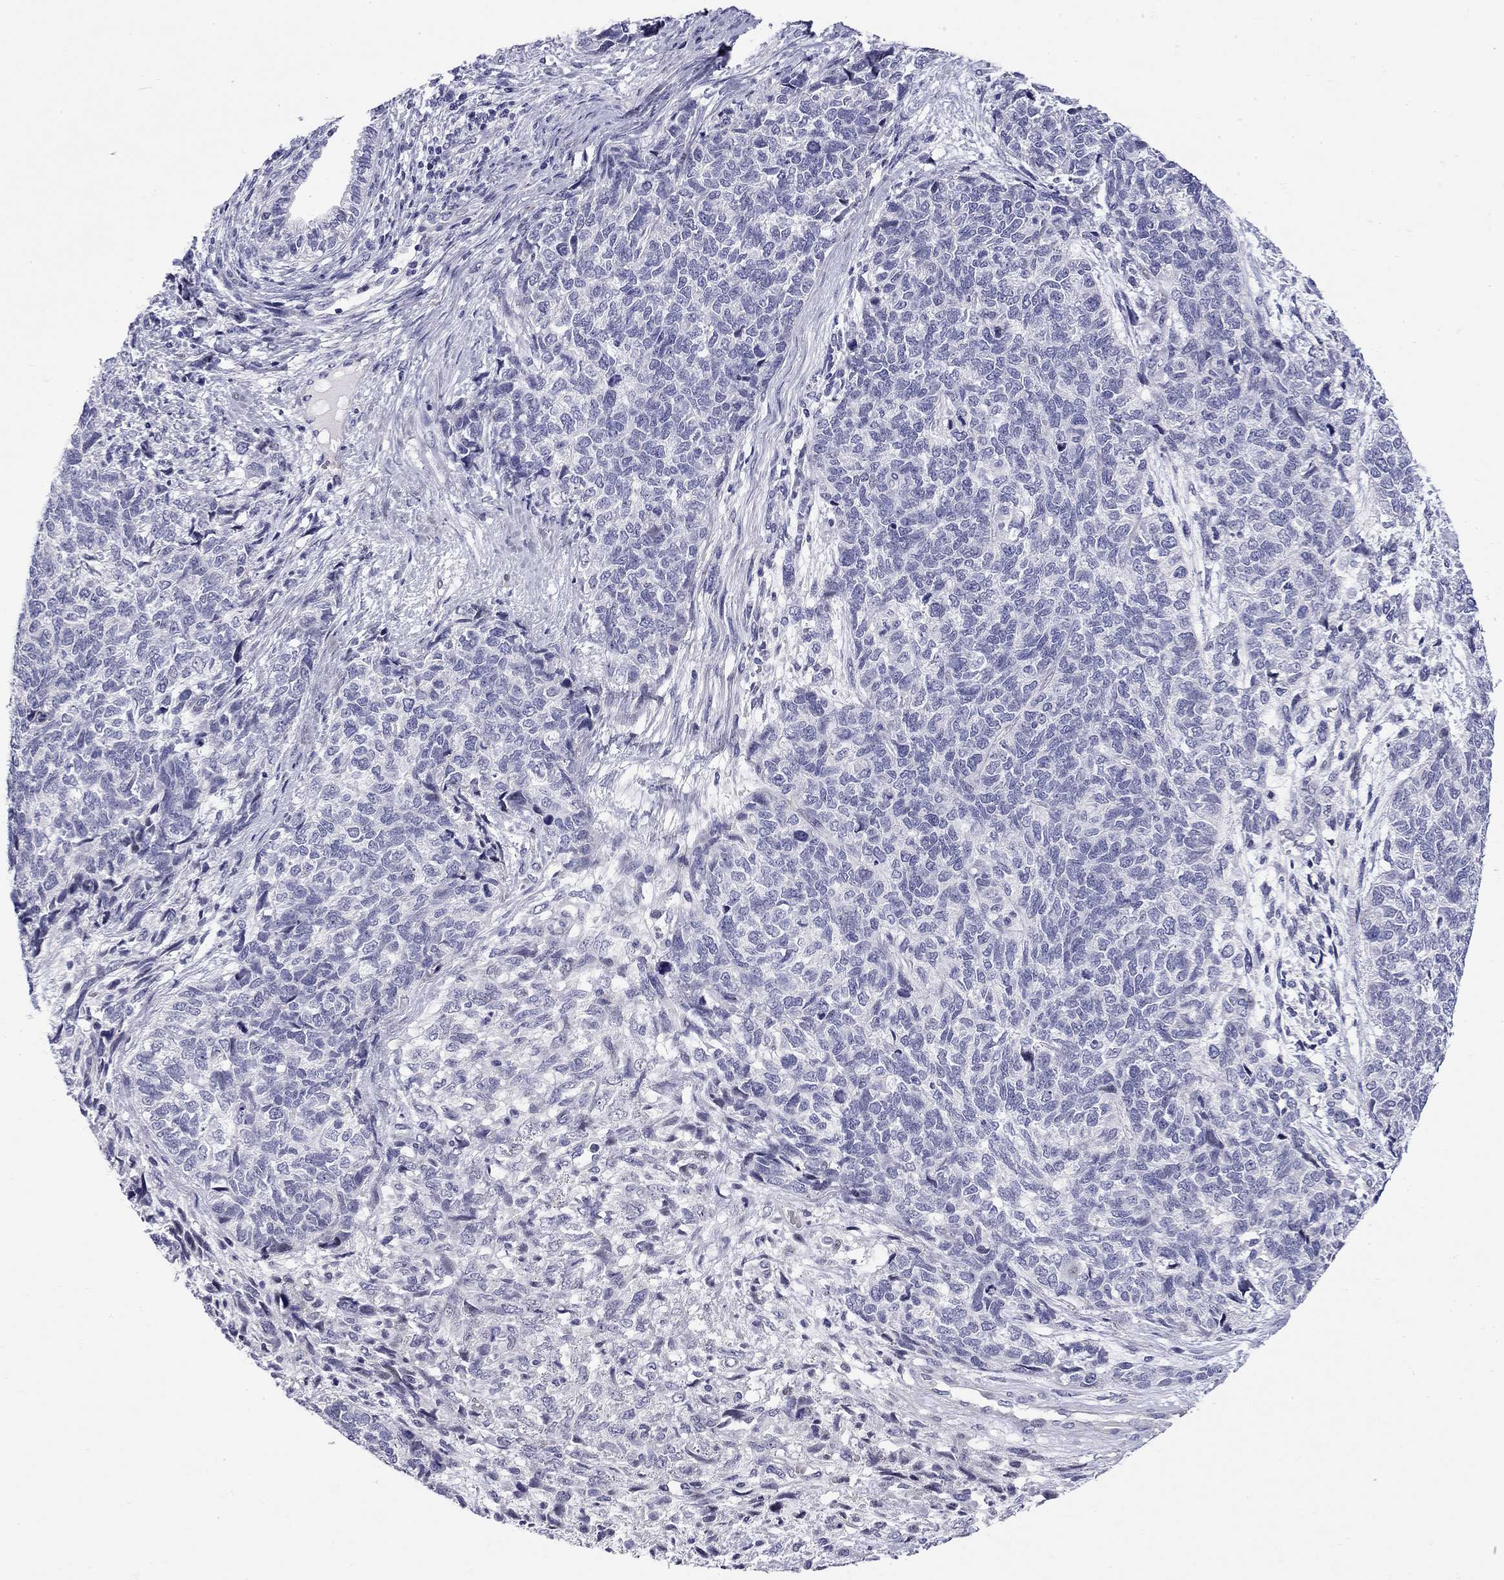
{"staining": {"intensity": "negative", "quantity": "none", "location": "none"}, "tissue": "cervical cancer", "cell_type": "Tumor cells", "image_type": "cancer", "snomed": [{"axis": "morphology", "description": "Squamous cell carcinoma, NOS"}, {"axis": "topography", "description": "Cervix"}], "caption": "High magnification brightfield microscopy of cervical squamous cell carcinoma stained with DAB (3,3'-diaminobenzidine) (brown) and counterstained with hematoxylin (blue): tumor cells show no significant expression.", "gene": "C8orf88", "patient": {"sex": "female", "age": 63}}